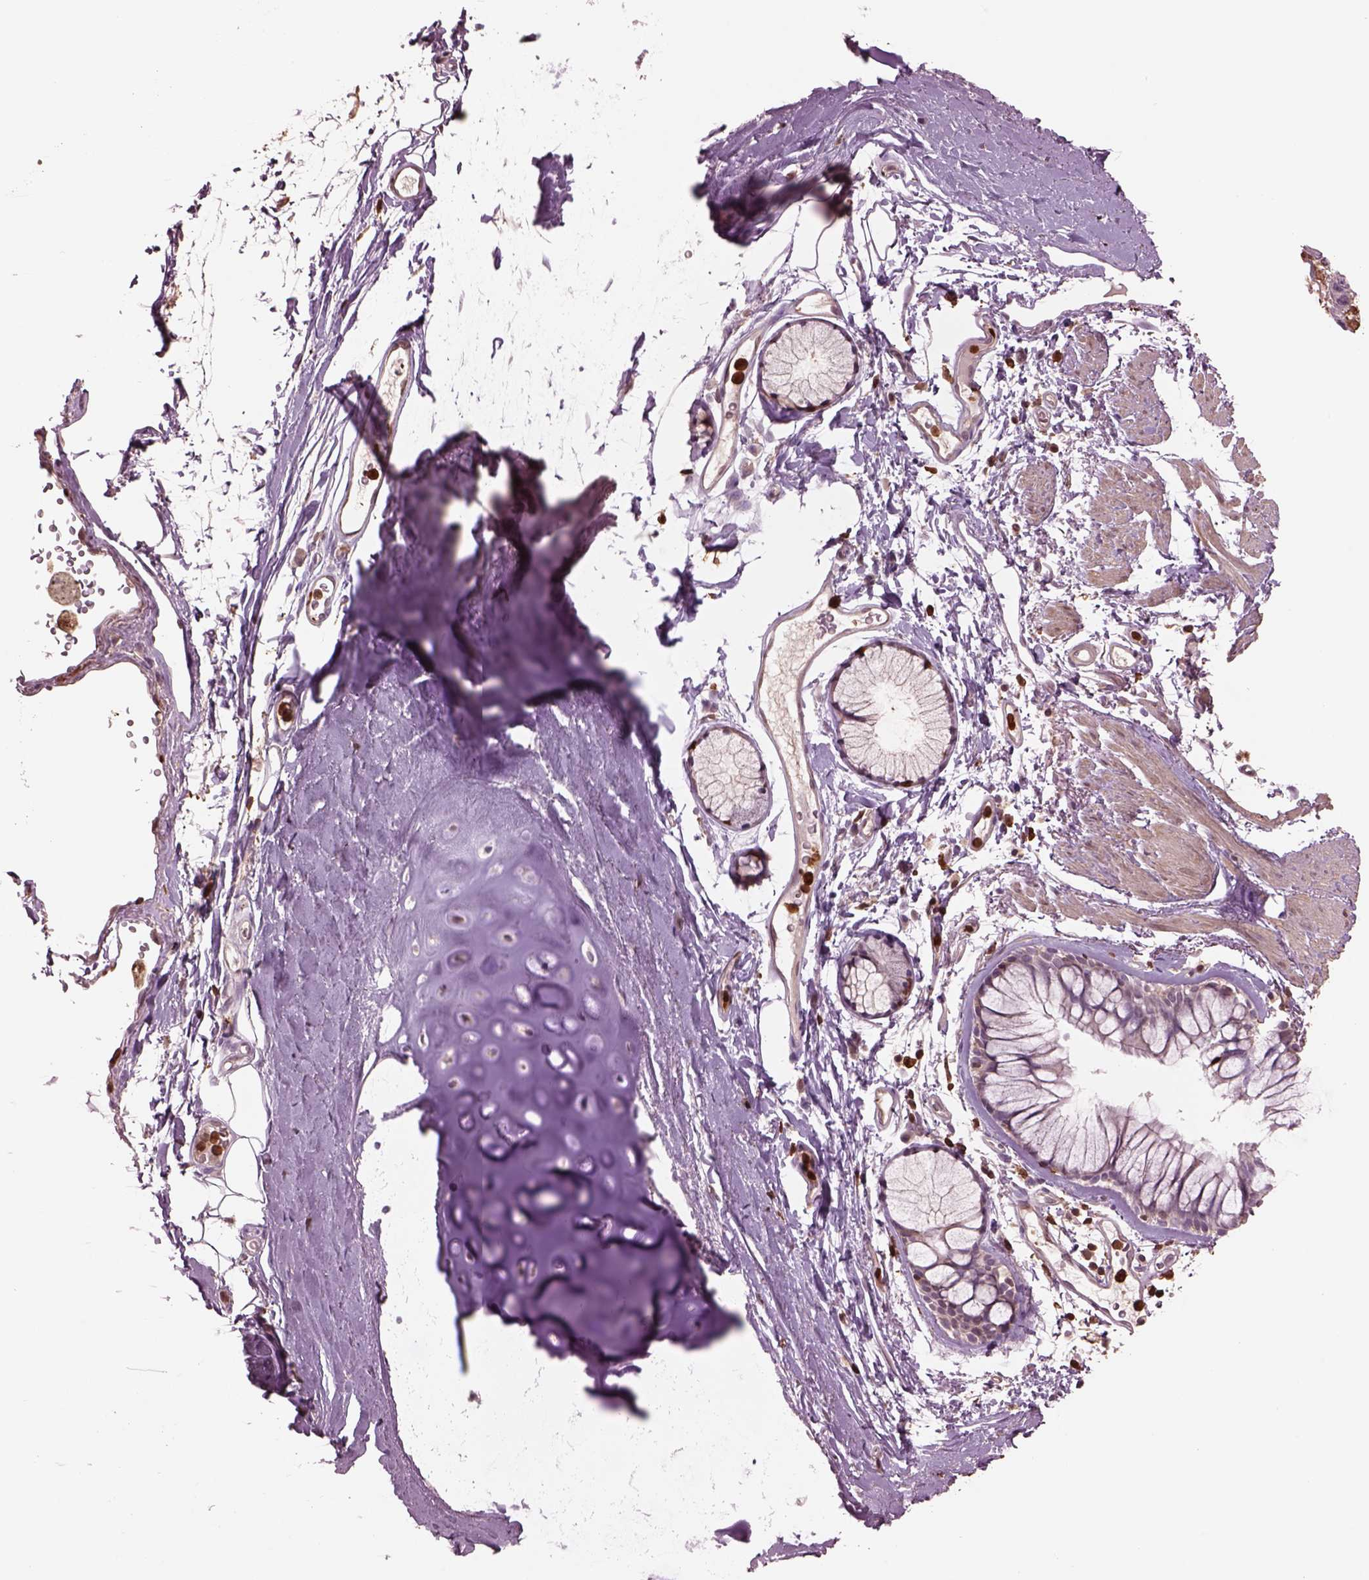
{"staining": {"intensity": "negative", "quantity": "none", "location": "none"}, "tissue": "bronchus", "cell_type": "Respiratory epithelial cells", "image_type": "normal", "snomed": [{"axis": "morphology", "description": "Normal tissue, NOS"}, {"axis": "morphology", "description": "Squamous cell carcinoma, NOS"}, {"axis": "topography", "description": "Cartilage tissue"}, {"axis": "topography", "description": "Bronchus"}], "caption": "This photomicrograph is of benign bronchus stained with immunohistochemistry to label a protein in brown with the nuclei are counter-stained blue. There is no positivity in respiratory epithelial cells. The staining is performed using DAB brown chromogen with nuclei counter-stained in using hematoxylin.", "gene": "IL31RA", "patient": {"sex": "male", "age": 72}}